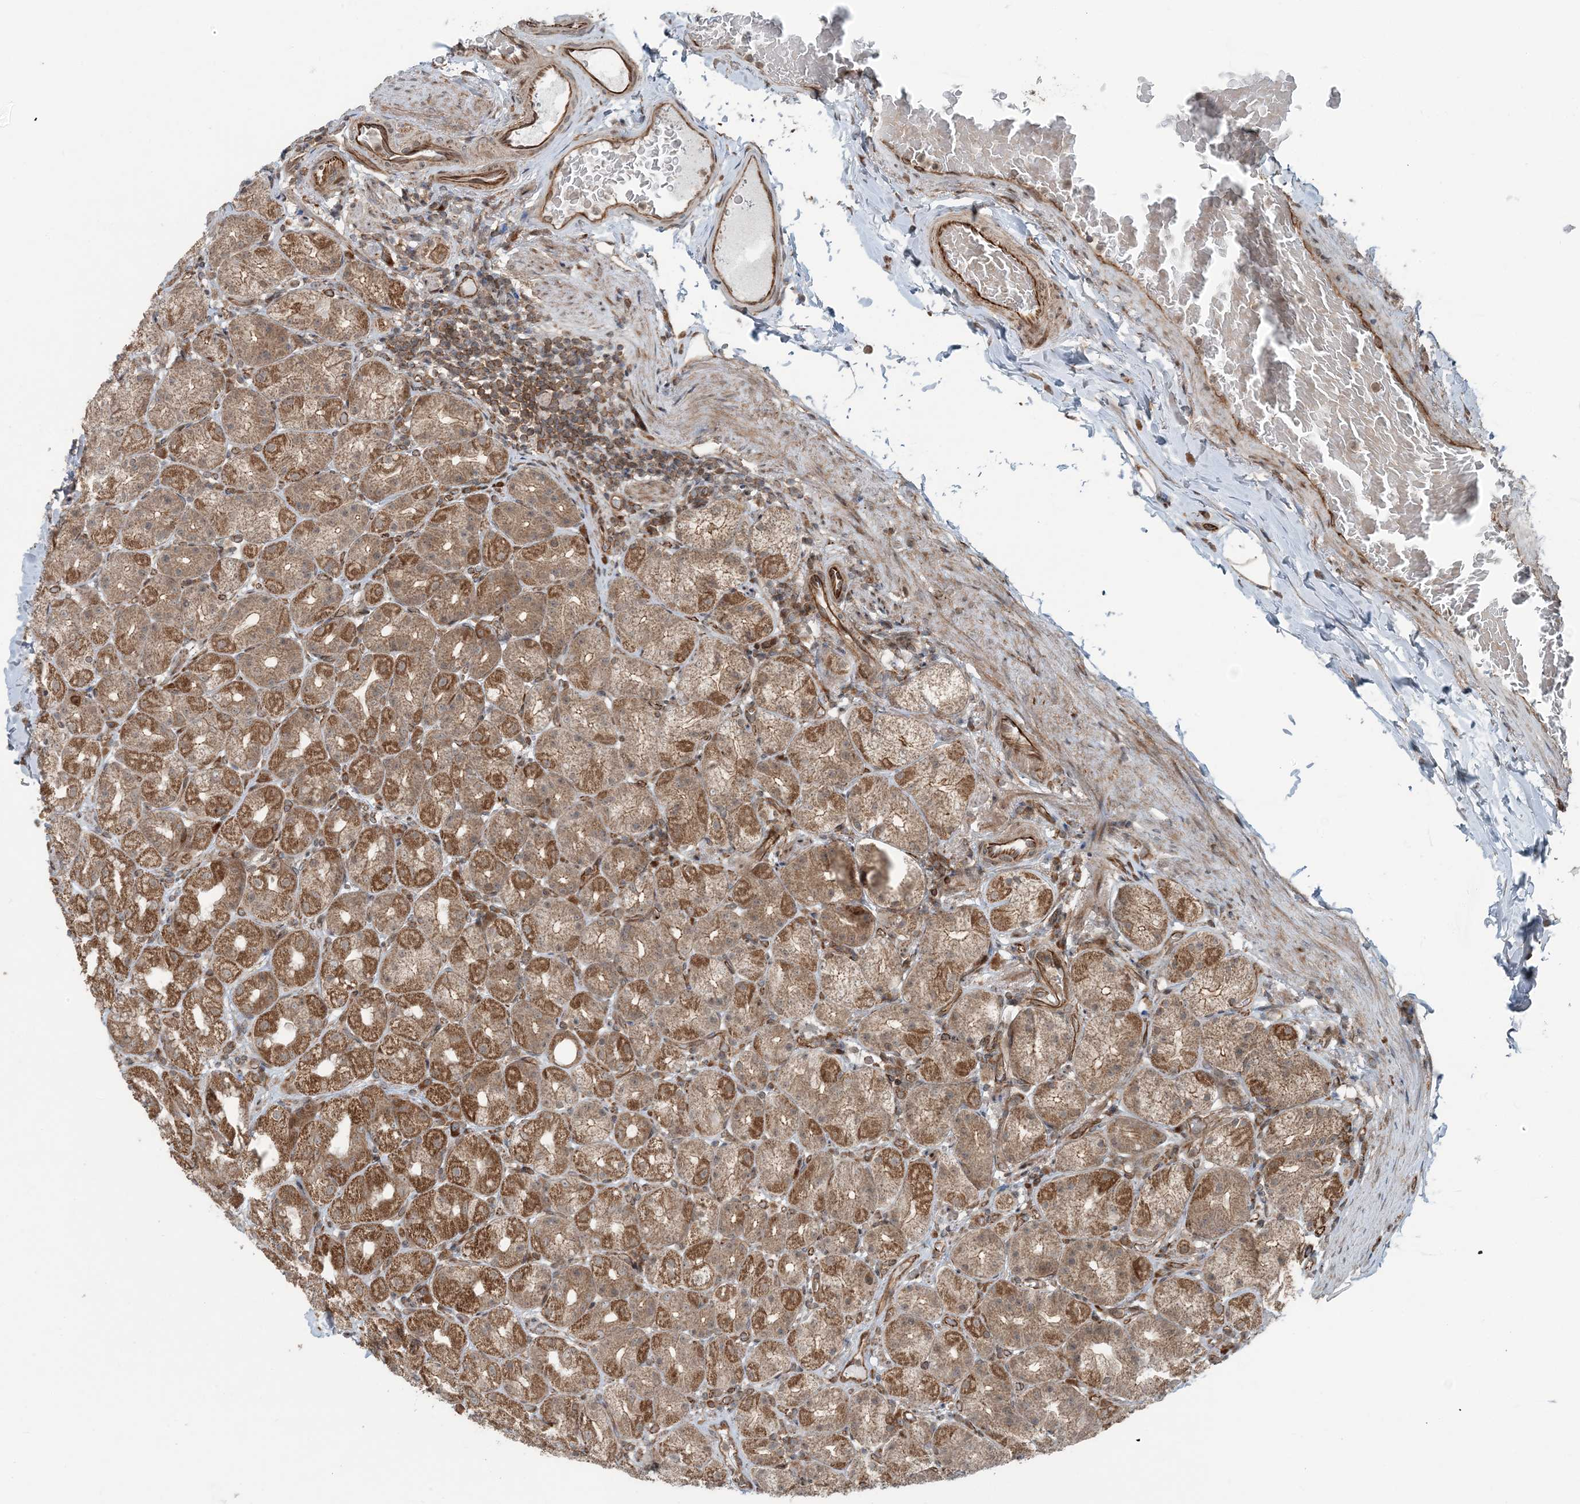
{"staining": {"intensity": "moderate", "quantity": ">75%", "location": "cytoplasmic/membranous"}, "tissue": "stomach", "cell_type": "Glandular cells", "image_type": "normal", "snomed": [{"axis": "morphology", "description": "Normal tissue, NOS"}, {"axis": "topography", "description": "Stomach, upper"}], "caption": "Approximately >75% of glandular cells in normal human stomach display moderate cytoplasmic/membranous protein expression as visualized by brown immunohistochemical staining.", "gene": "EDEM2", "patient": {"sex": "male", "age": 68}}